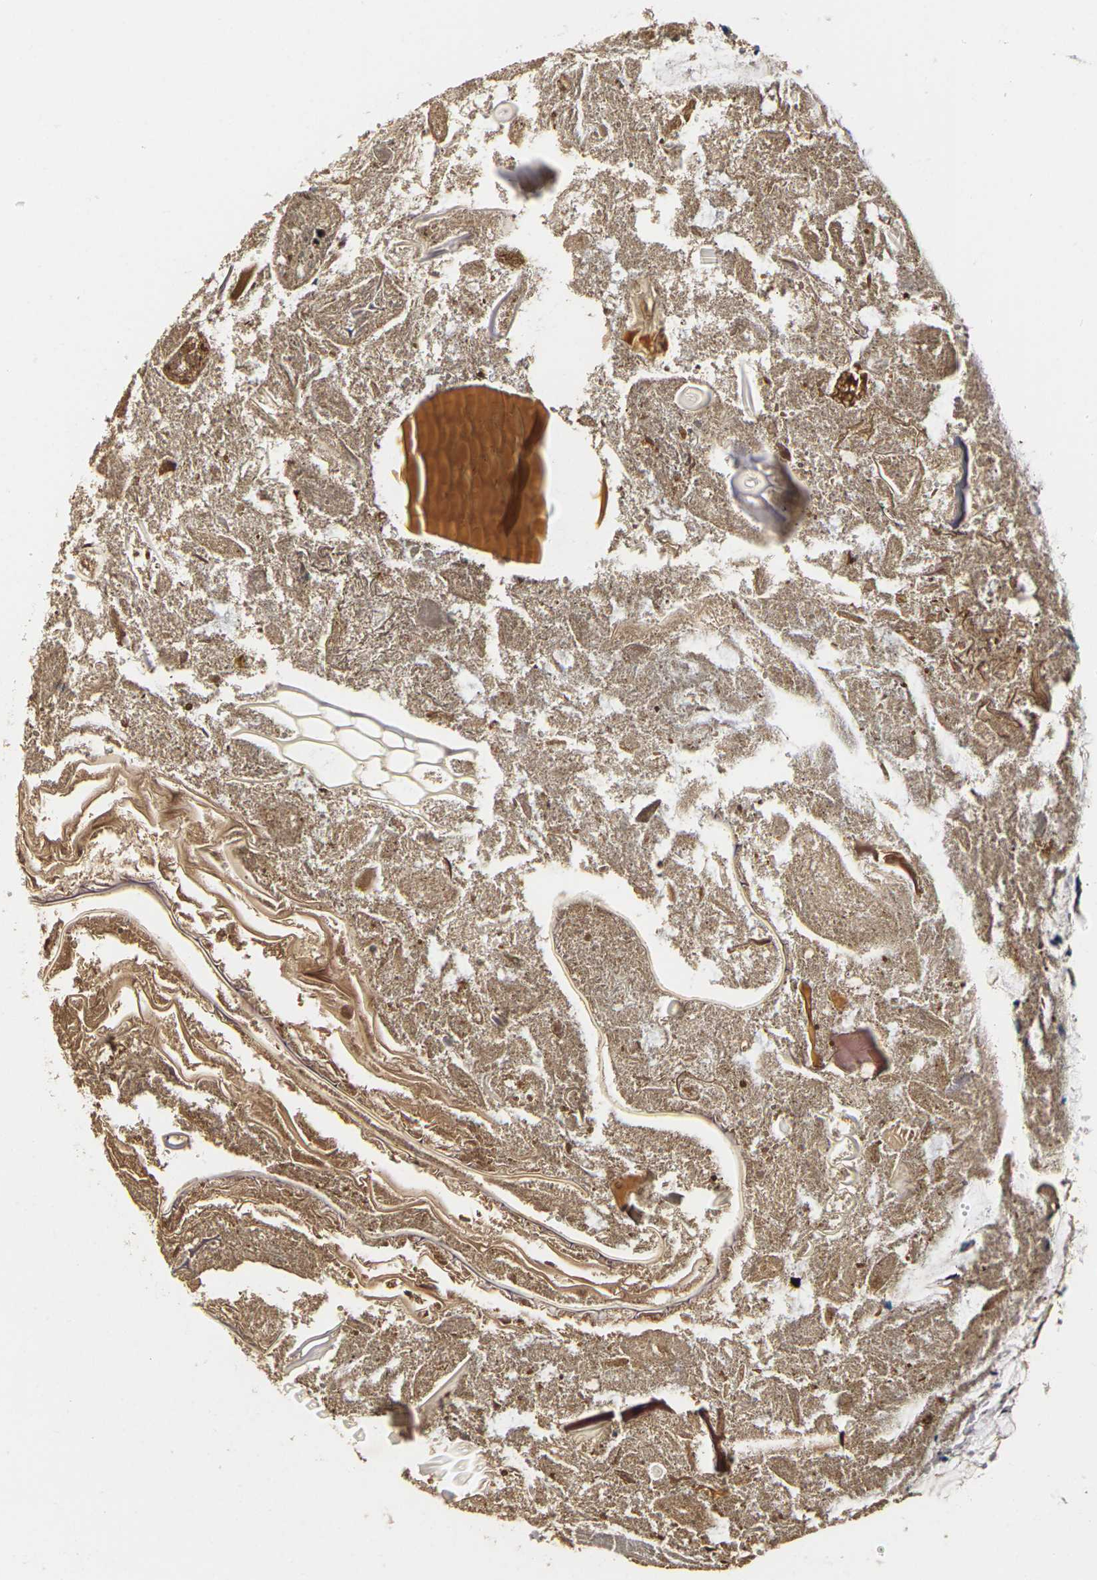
{"staining": {"intensity": "moderate", "quantity": ">75%", "location": "cytoplasmic/membranous"}, "tissue": "appendix", "cell_type": "Glandular cells", "image_type": "normal", "snomed": [{"axis": "morphology", "description": "Normal tissue, NOS"}, {"axis": "topography", "description": "Appendix"}], "caption": "A brown stain shows moderate cytoplasmic/membranous staining of a protein in glandular cells of normal human appendix.", "gene": "PKP2", "patient": {"sex": "male", "age": 52}}